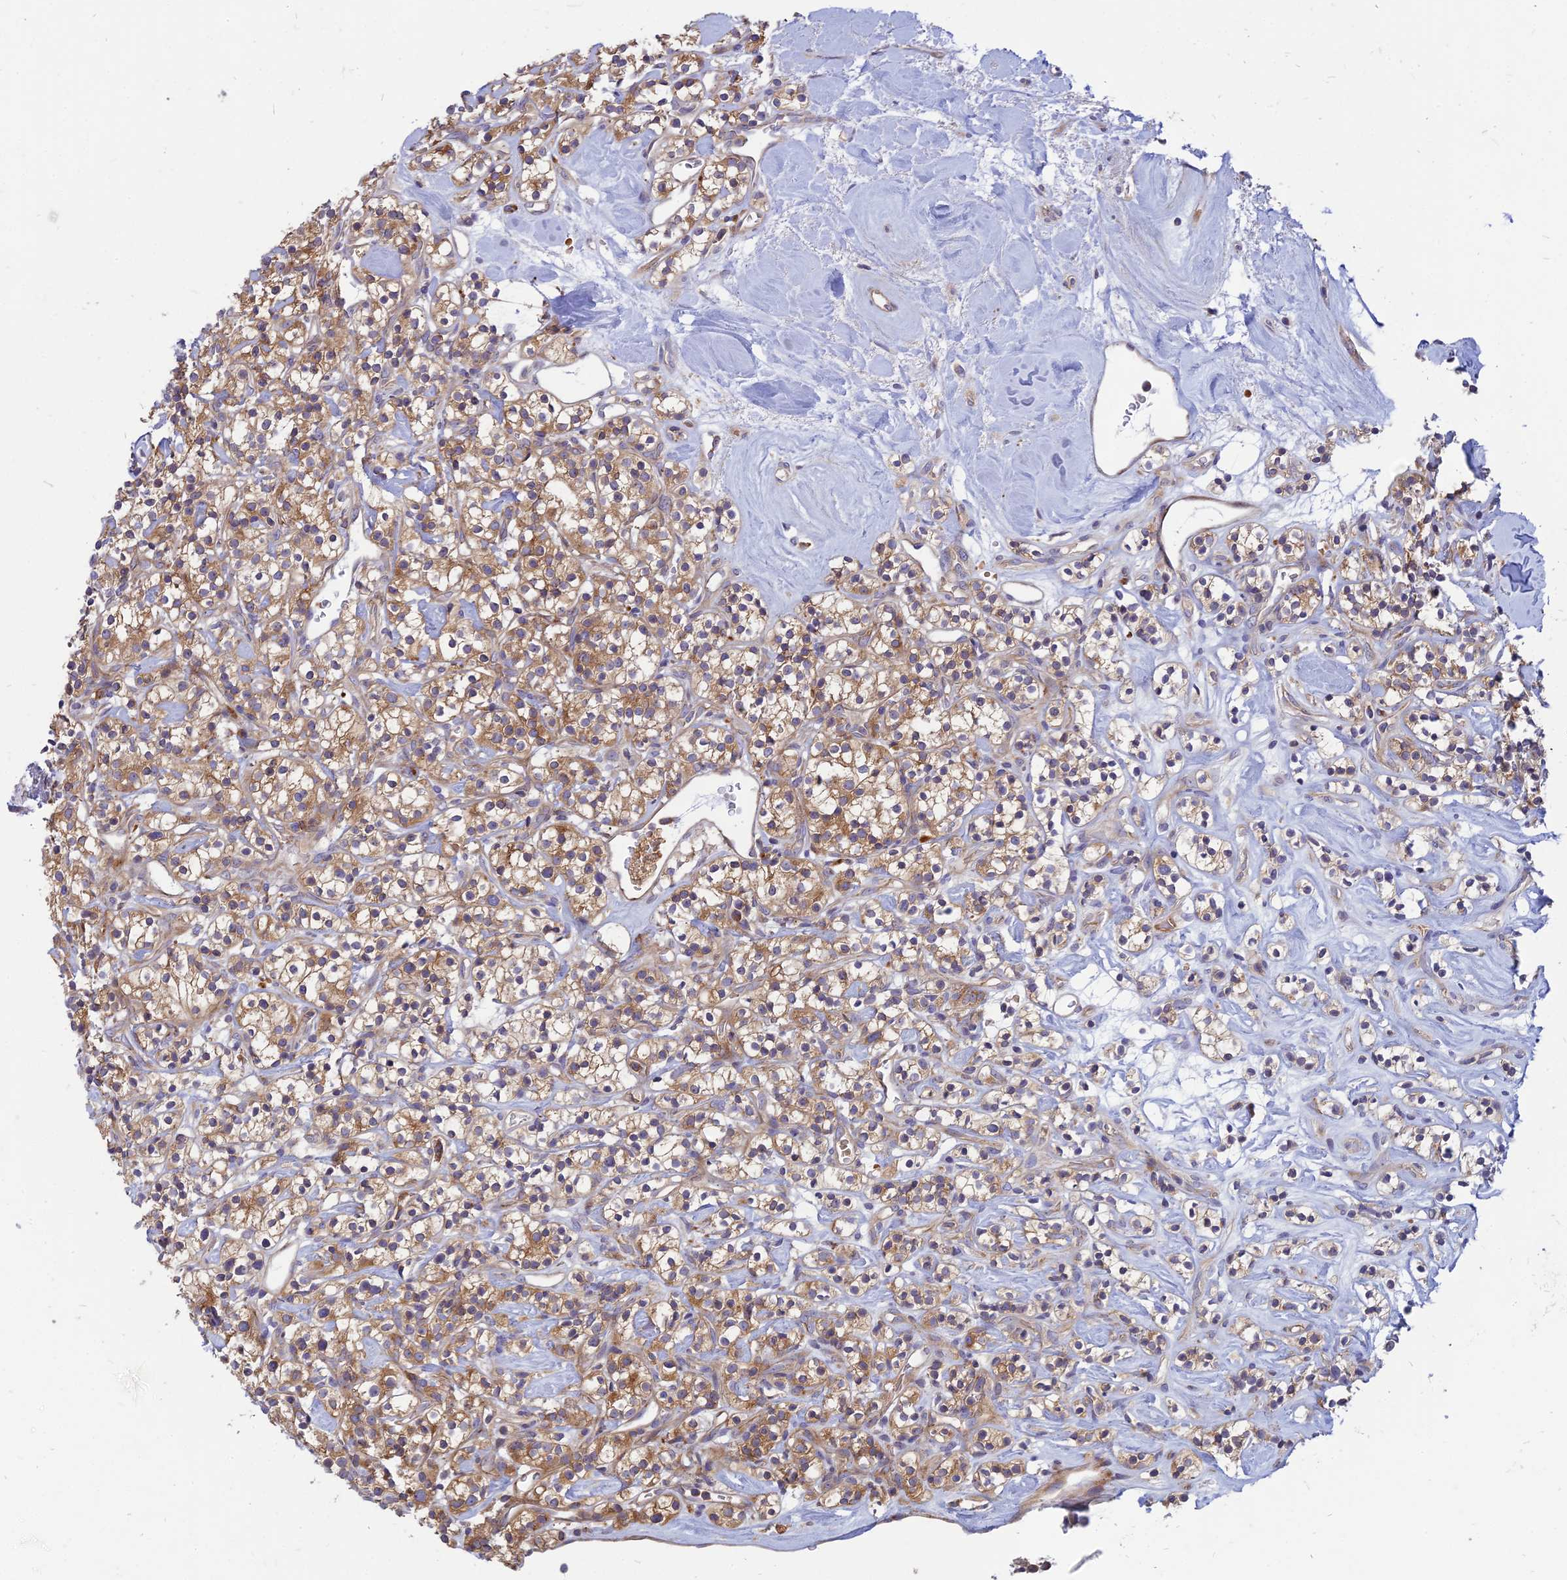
{"staining": {"intensity": "moderate", "quantity": ">75%", "location": "cytoplasmic/membranous"}, "tissue": "renal cancer", "cell_type": "Tumor cells", "image_type": "cancer", "snomed": [{"axis": "morphology", "description": "Adenocarcinoma, NOS"}, {"axis": "topography", "description": "Kidney"}], "caption": "A brown stain highlights moderate cytoplasmic/membranous expression of a protein in renal cancer (adenocarcinoma) tumor cells.", "gene": "PHKA2", "patient": {"sex": "male", "age": 77}}